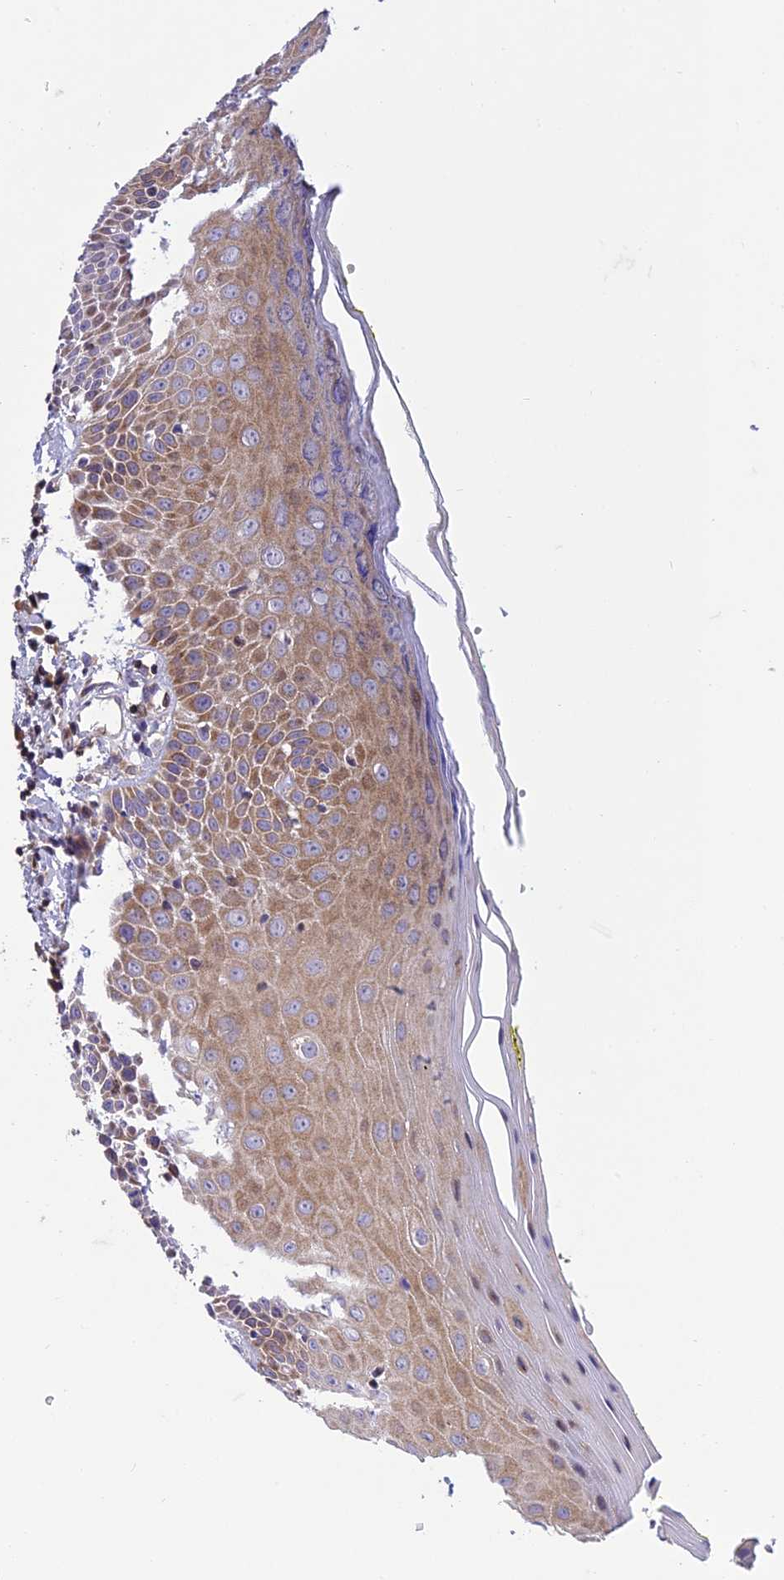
{"staining": {"intensity": "moderate", "quantity": ">75%", "location": "cytoplasmic/membranous"}, "tissue": "oral mucosa", "cell_type": "Squamous epithelial cells", "image_type": "normal", "snomed": [{"axis": "morphology", "description": "Normal tissue, NOS"}, {"axis": "morphology", "description": "Squamous cell carcinoma, NOS"}, {"axis": "topography", "description": "Oral tissue"}, {"axis": "topography", "description": "Head-Neck"}], "caption": "IHC (DAB (3,3'-diaminobenzidine)) staining of normal human oral mucosa reveals moderate cytoplasmic/membranous protein positivity in approximately >75% of squamous epithelial cells. The staining is performed using DAB brown chromogen to label protein expression. The nuclei are counter-stained blue using hematoxylin.", "gene": "GIMAP1", "patient": {"sex": "female", "age": 70}}